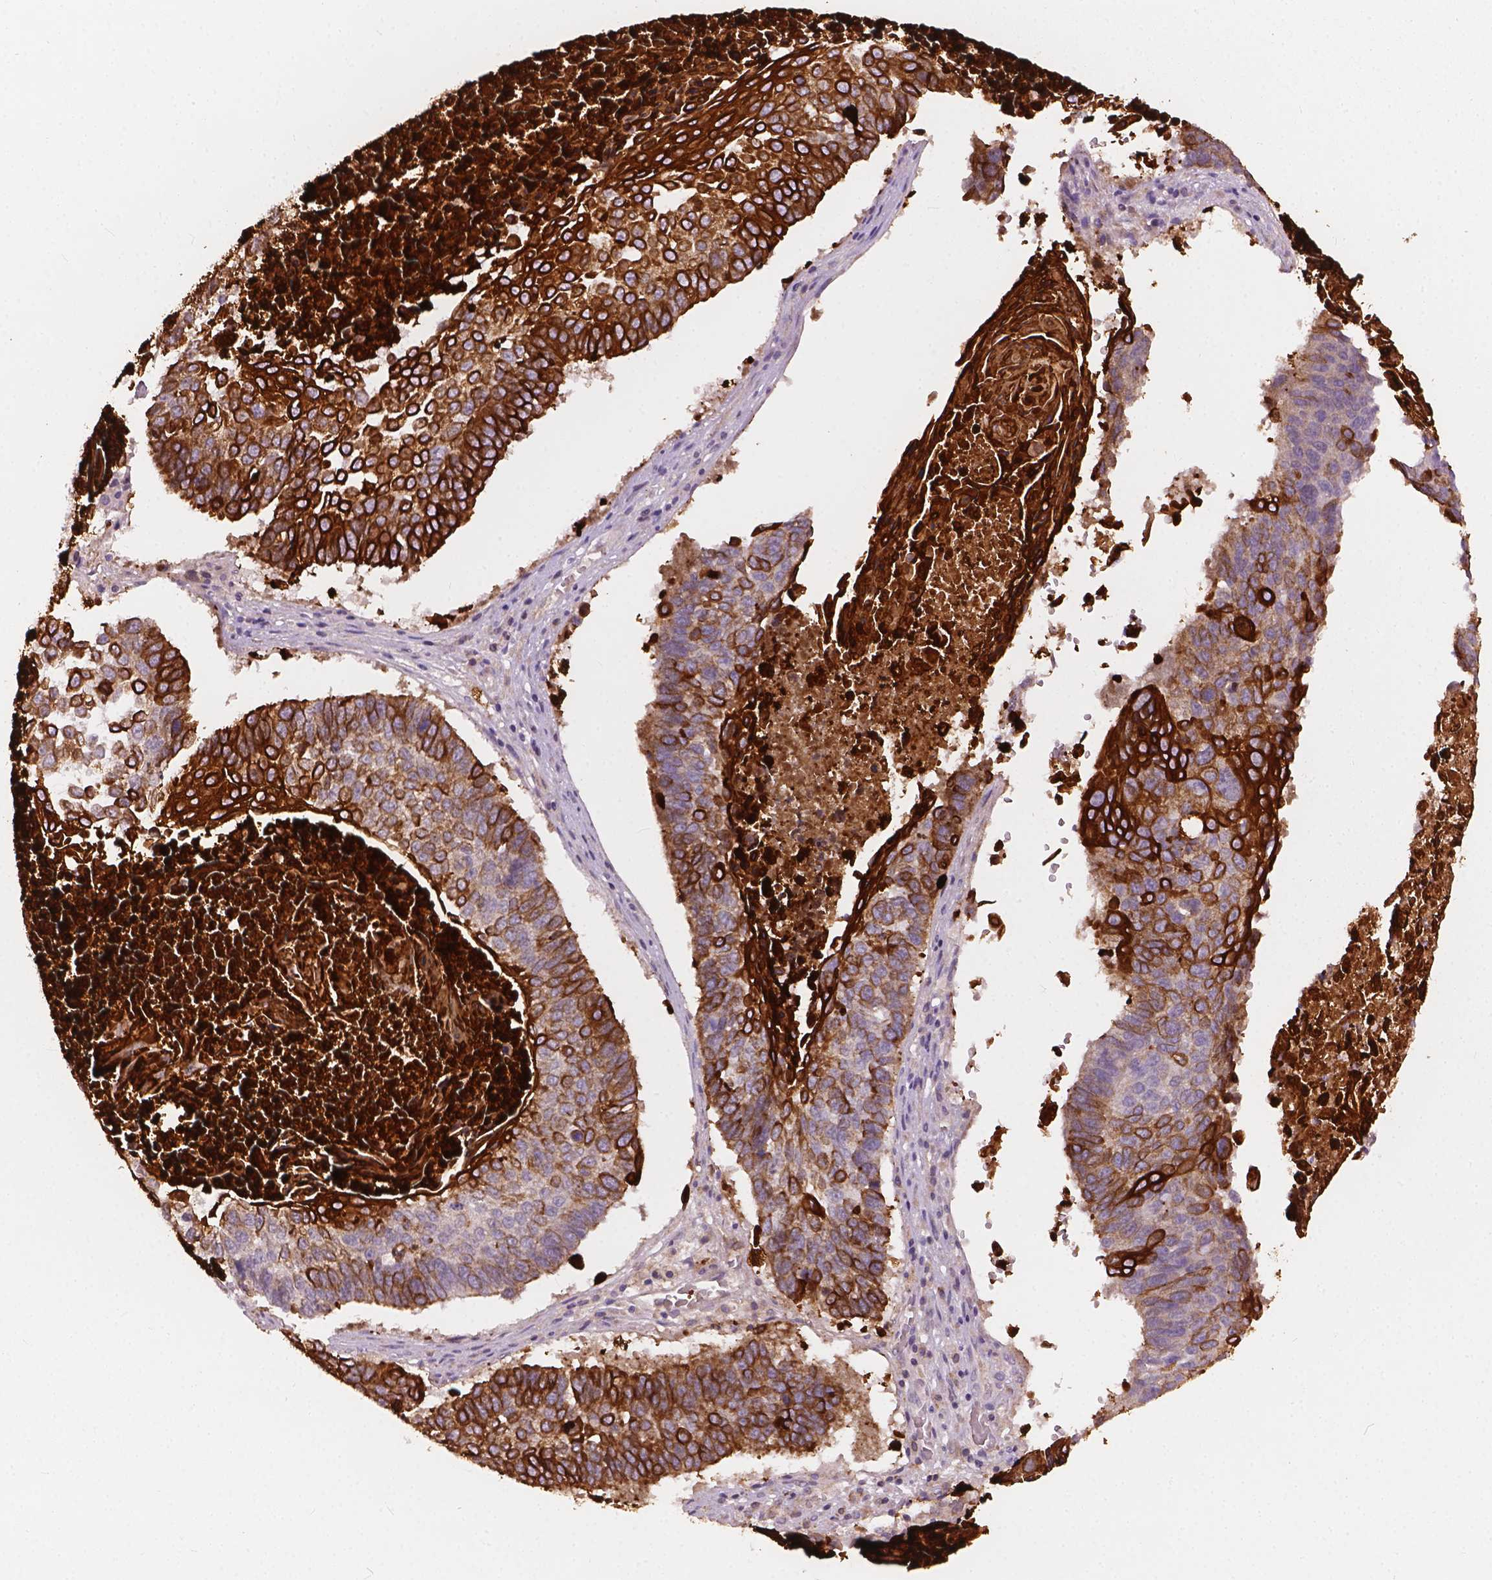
{"staining": {"intensity": "strong", "quantity": "25%-75%", "location": "cytoplasmic/membranous"}, "tissue": "lung cancer", "cell_type": "Tumor cells", "image_type": "cancer", "snomed": [{"axis": "morphology", "description": "Squamous cell carcinoma, NOS"}, {"axis": "topography", "description": "Lung"}], "caption": "Immunohistochemistry (IHC) of human lung cancer (squamous cell carcinoma) demonstrates high levels of strong cytoplasmic/membranous expression in about 25%-75% of tumor cells.", "gene": "KRT17", "patient": {"sex": "male", "age": 73}}